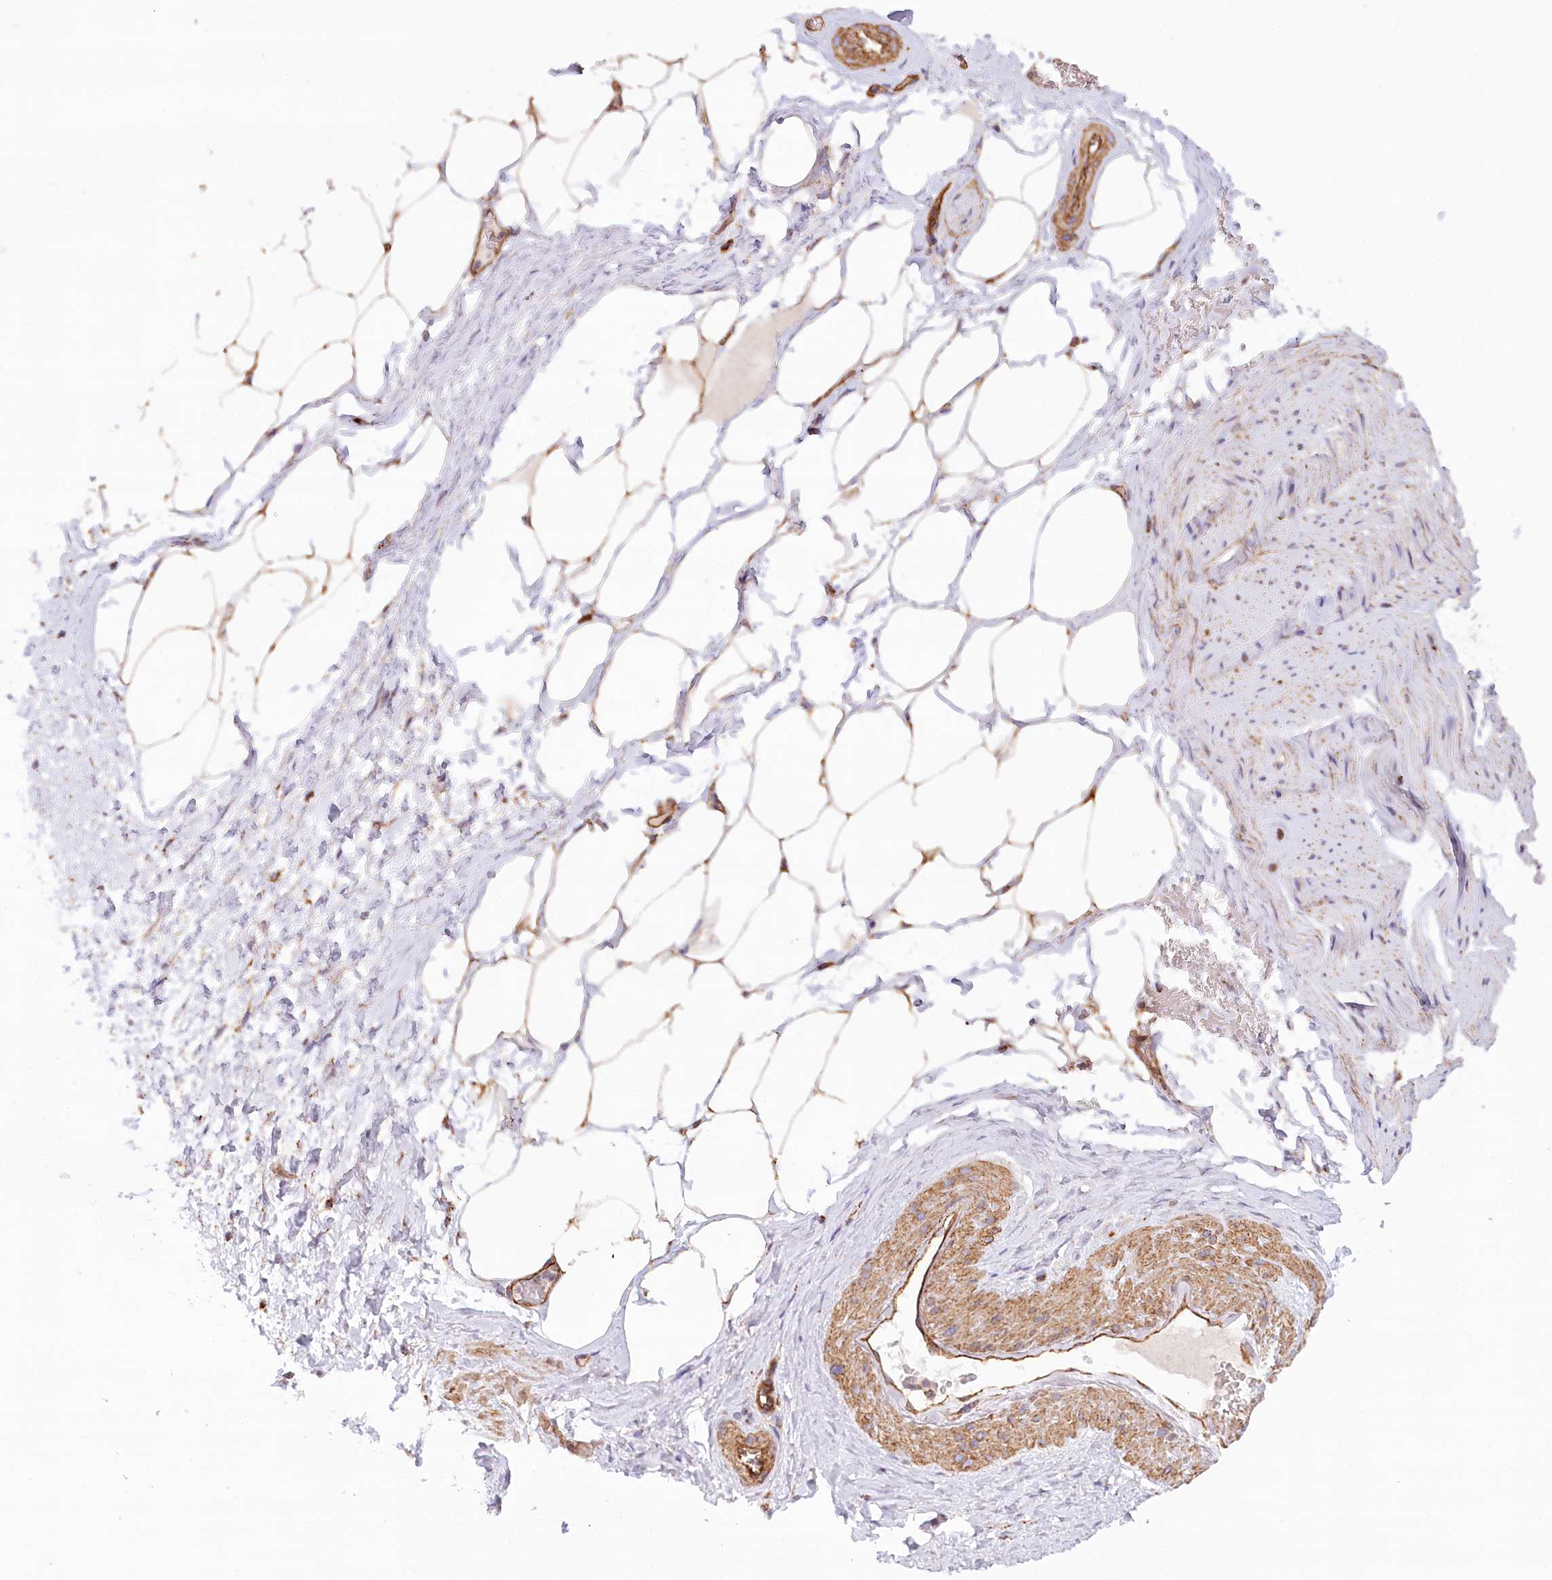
{"staining": {"intensity": "moderate", "quantity": ">75%", "location": "cytoplasmic/membranous"}, "tissue": "adipose tissue", "cell_type": "Adipocytes", "image_type": "normal", "snomed": [{"axis": "morphology", "description": "Normal tissue, NOS"}, {"axis": "morphology", "description": "Adenocarcinoma, Low grade"}, {"axis": "topography", "description": "Prostate"}, {"axis": "topography", "description": "Peripheral nerve tissue"}], "caption": "A micrograph of adipose tissue stained for a protein displays moderate cytoplasmic/membranous brown staining in adipocytes.", "gene": "UMPS", "patient": {"sex": "male", "age": 63}}